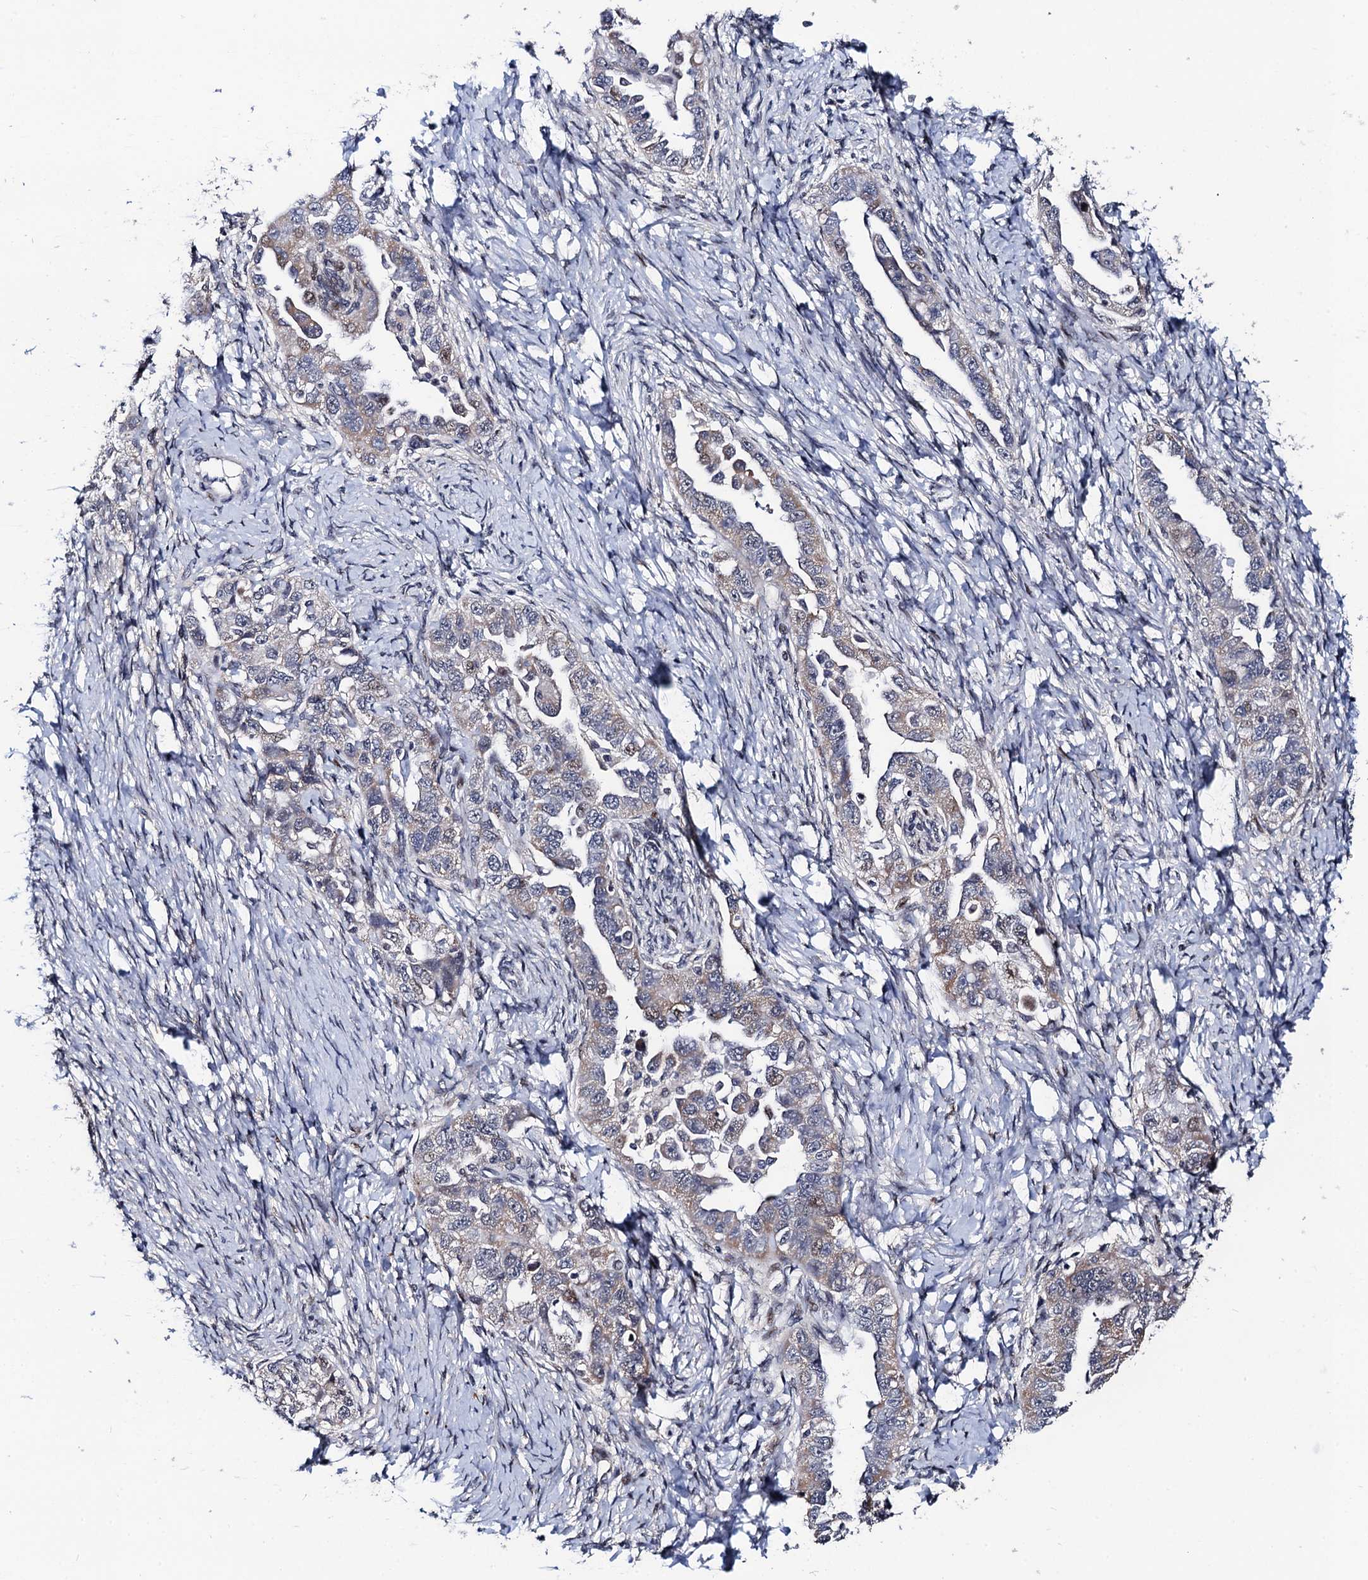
{"staining": {"intensity": "weak", "quantity": "<25%", "location": "nuclear"}, "tissue": "ovarian cancer", "cell_type": "Tumor cells", "image_type": "cancer", "snomed": [{"axis": "morphology", "description": "Carcinoma, NOS"}, {"axis": "morphology", "description": "Cystadenocarcinoma, serous, NOS"}, {"axis": "topography", "description": "Ovary"}], "caption": "Ovarian cancer was stained to show a protein in brown. There is no significant expression in tumor cells.", "gene": "FAM222A", "patient": {"sex": "female", "age": 69}}